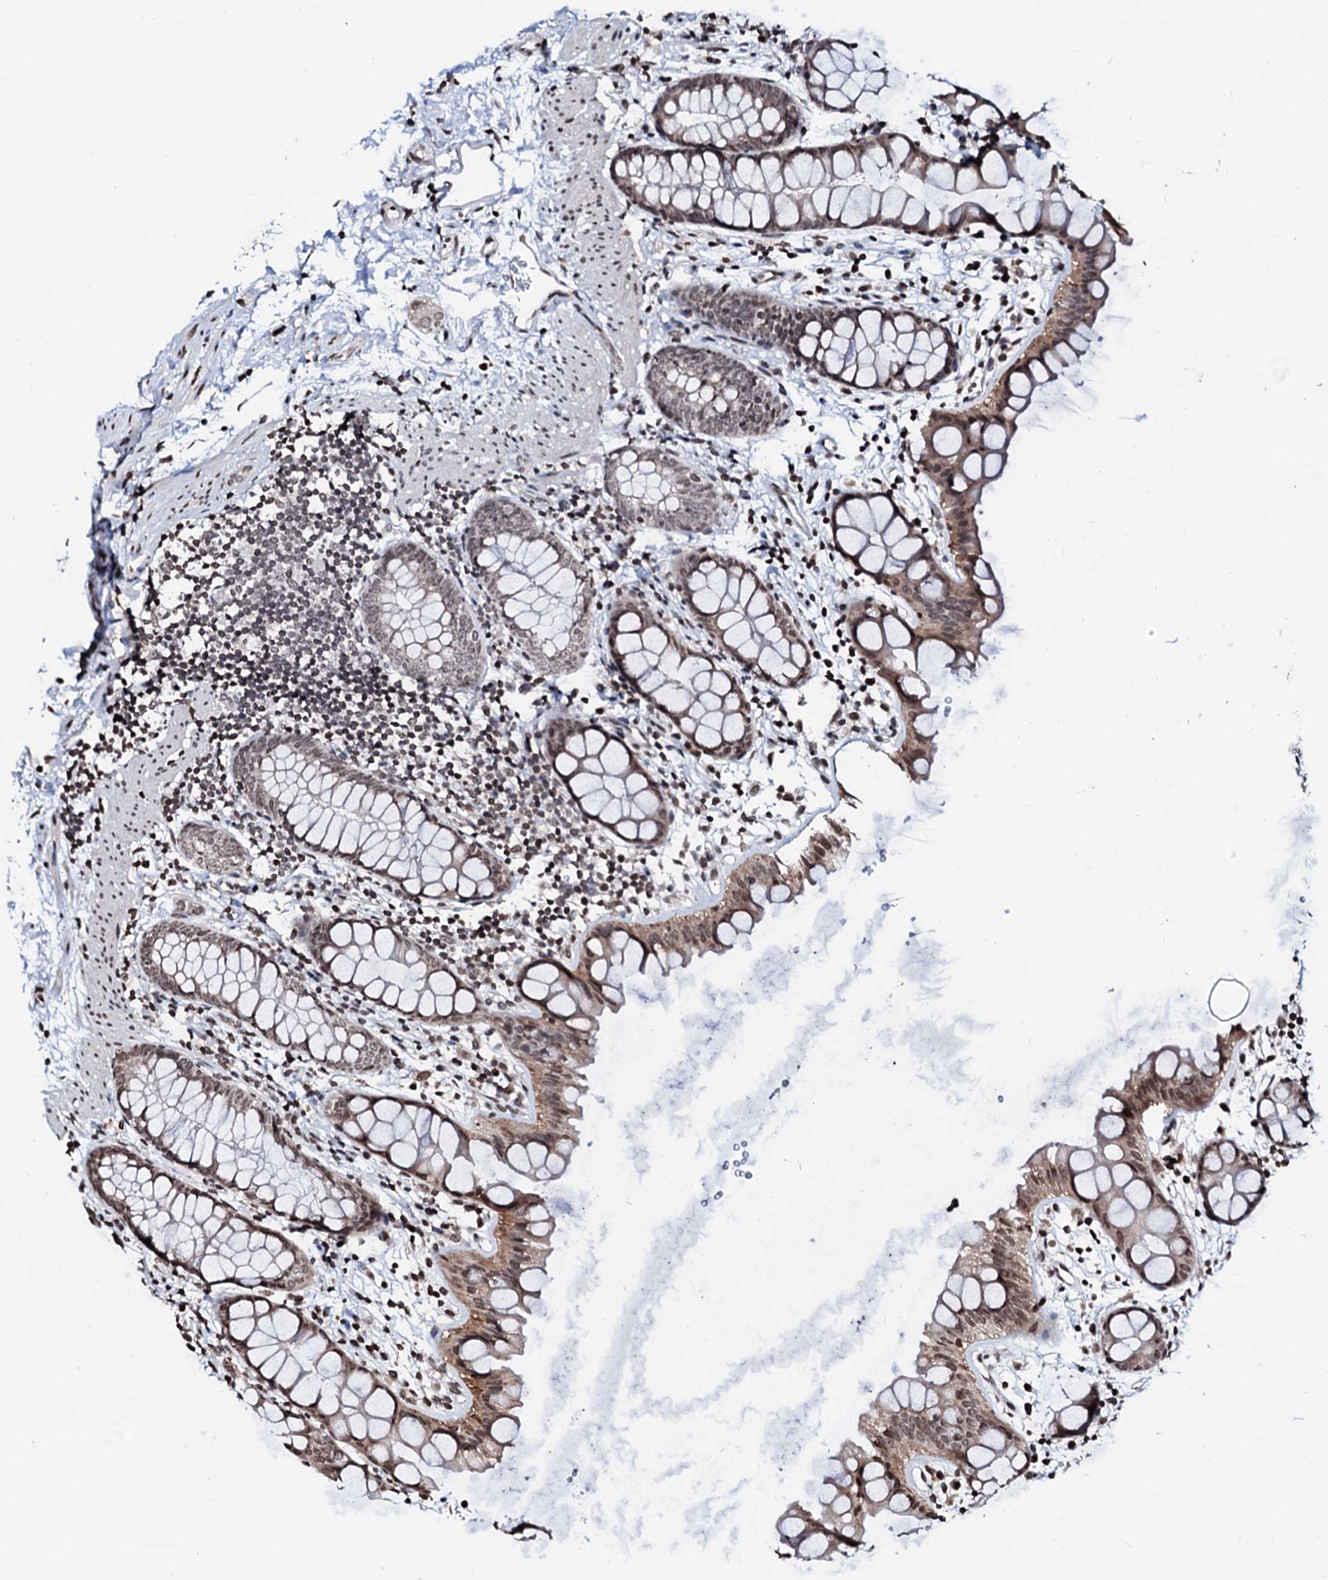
{"staining": {"intensity": "moderate", "quantity": ">75%", "location": "cytoplasmic/membranous"}, "tissue": "rectum", "cell_type": "Glandular cells", "image_type": "normal", "snomed": [{"axis": "morphology", "description": "Normal tissue, NOS"}, {"axis": "topography", "description": "Rectum"}], "caption": "This histopathology image demonstrates immunohistochemistry (IHC) staining of normal human rectum, with medium moderate cytoplasmic/membranous expression in approximately >75% of glandular cells.", "gene": "LSM11", "patient": {"sex": "female", "age": 65}}